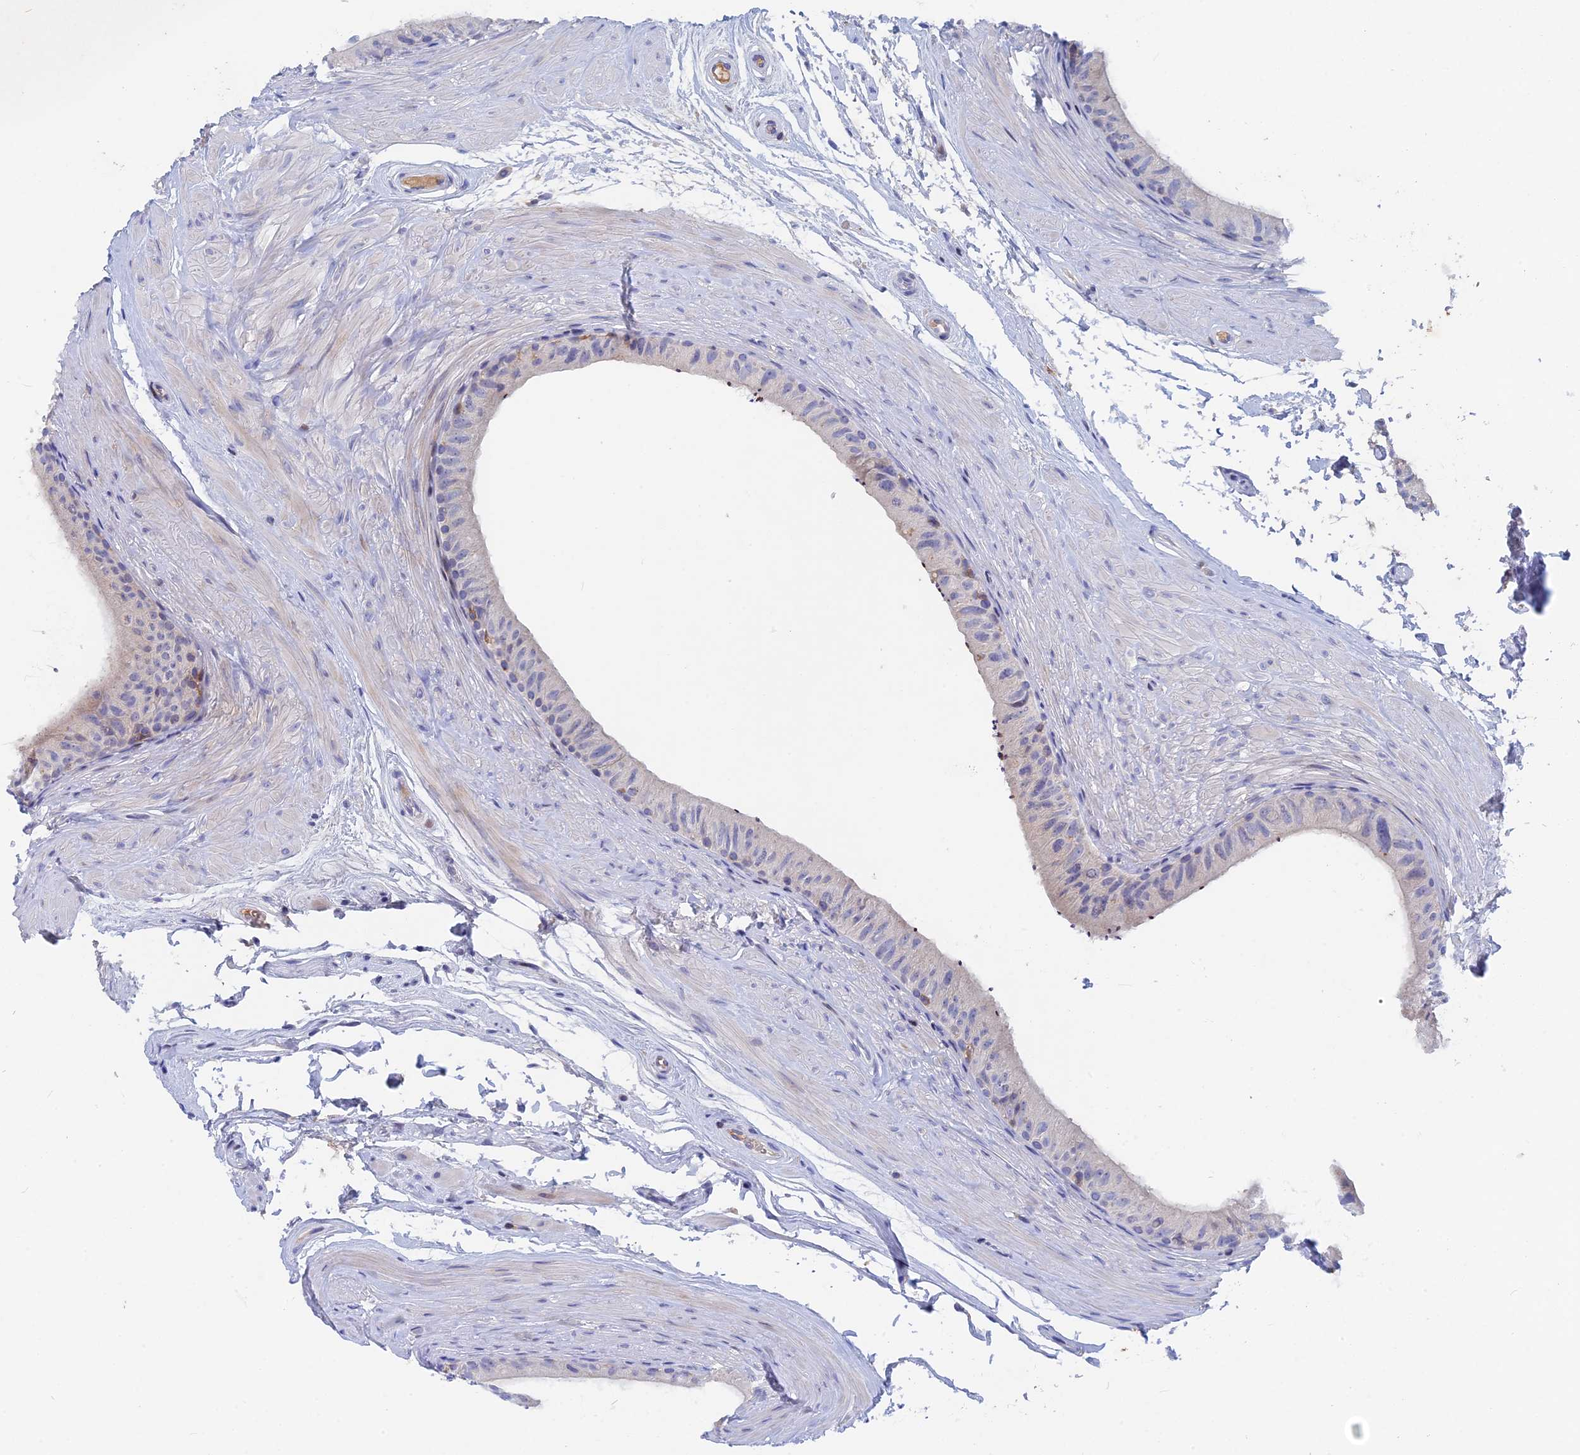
{"staining": {"intensity": "moderate", "quantity": "<25%", "location": "cytoplasmic/membranous"}, "tissue": "epididymis", "cell_type": "Glandular cells", "image_type": "normal", "snomed": [{"axis": "morphology", "description": "Normal tissue, NOS"}, {"axis": "topography", "description": "Epididymis"}], "caption": "Immunohistochemistry staining of unremarkable epididymis, which displays low levels of moderate cytoplasmic/membranous positivity in approximately <25% of glandular cells indicating moderate cytoplasmic/membranous protein expression. The staining was performed using DAB (brown) for protein detection and nuclei were counterstained in hematoxylin (blue).", "gene": "ACP7", "patient": {"sex": "male", "age": 45}}